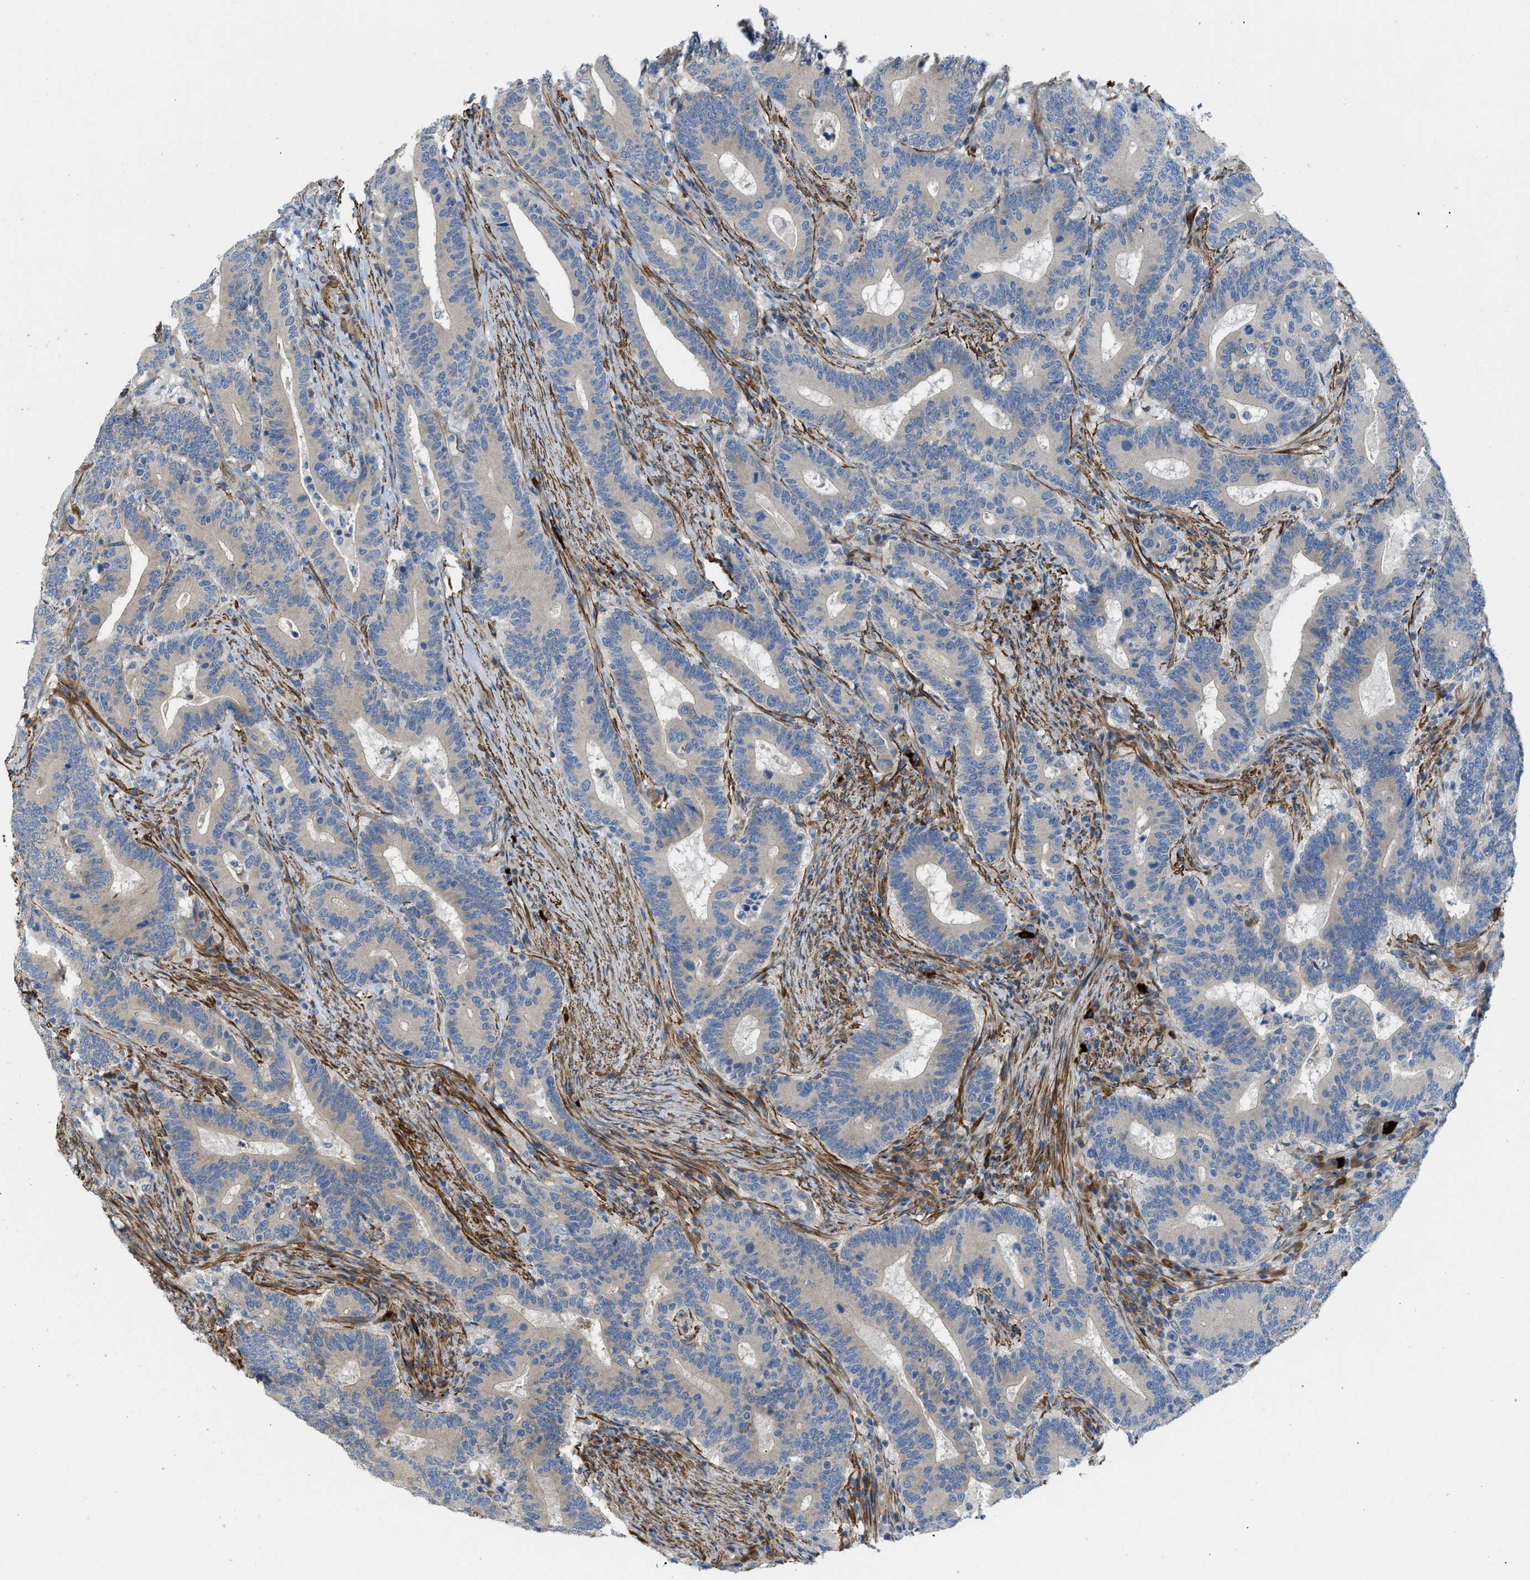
{"staining": {"intensity": "moderate", "quantity": "<25%", "location": "cytoplasmic/membranous"}, "tissue": "colorectal cancer", "cell_type": "Tumor cells", "image_type": "cancer", "snomed": [{"axis": "morphology", "description": "Adenocarcinoma, NOS"}, {"axis": "topography", "description": "Colon"}], "caption": "The image displays a brown stain indicating the presence of a protein in the cytoplasmic/membranous of tumor cells in colorectal adenocarcinoma. (DAB (3,3'-diaminobenzidine) IHC, brown staining for protein, blue staining for nuclei).", "gene": "BMPR1A", "patient": {"sex": "female", "age": 66}}